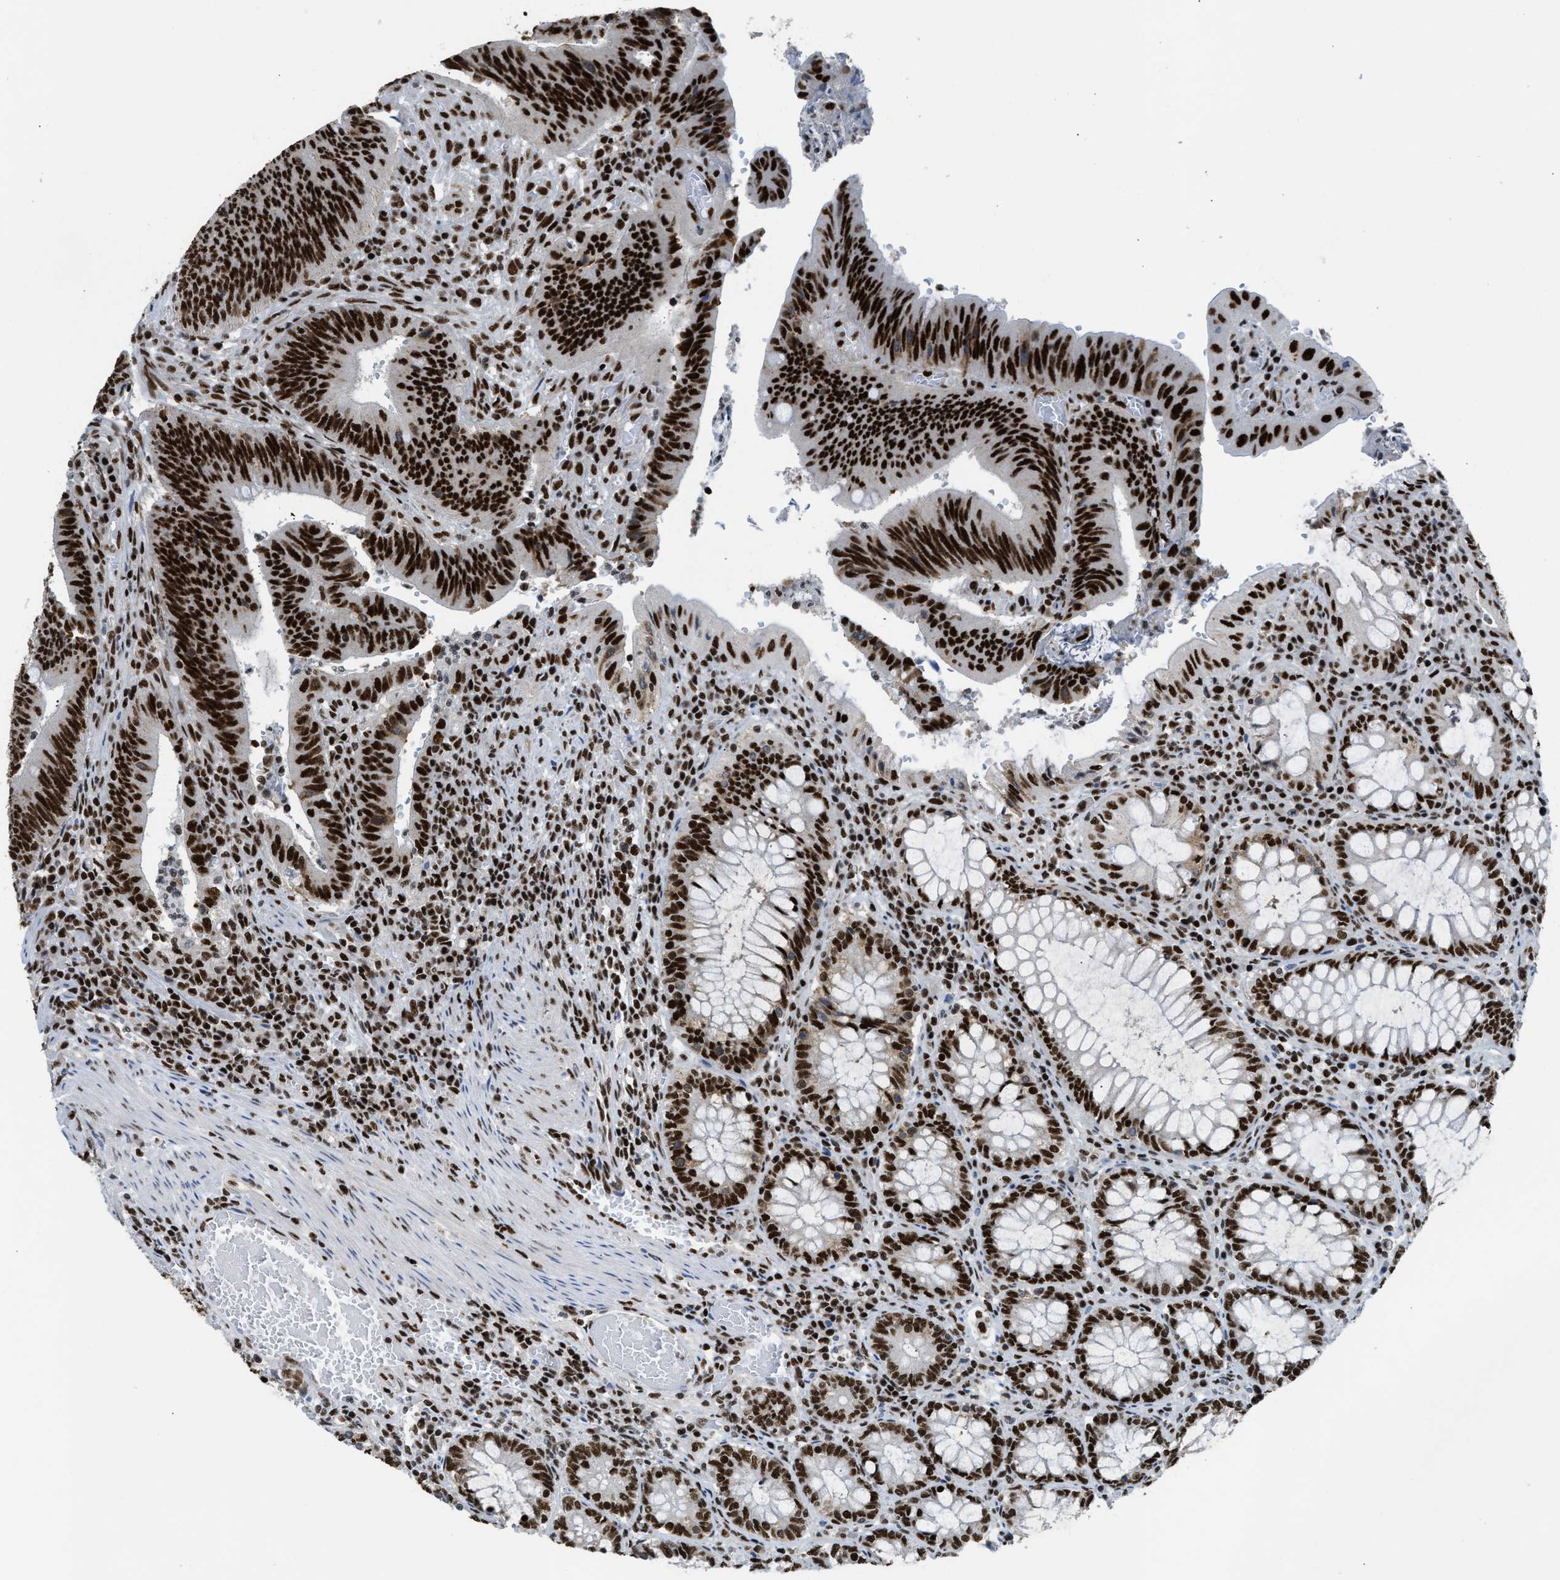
{"staining": {"intensity": "strong", "quantity": ">75%", "location": "nuclear"}, "tissue": "colorectal cancer", "cell_type": "Tumor cells", "image_type": "cancer", "snomed": [{"axis": "morphology", "description": "Normal tissue, NOS"}, {"axis": "morphology", "description": "Adenocarcinoma, NOS"}, {"axis": "topography", "description": "Rectum"}], "caption": "A histopathology image showing strong nuclear staining in about >75% of tumor cells in colorectal adenocarcinoma, as visualized by brown immunohistochemical staining.", "gene": "SCAF4", "patient": {"sex": "female", "age": 66}}